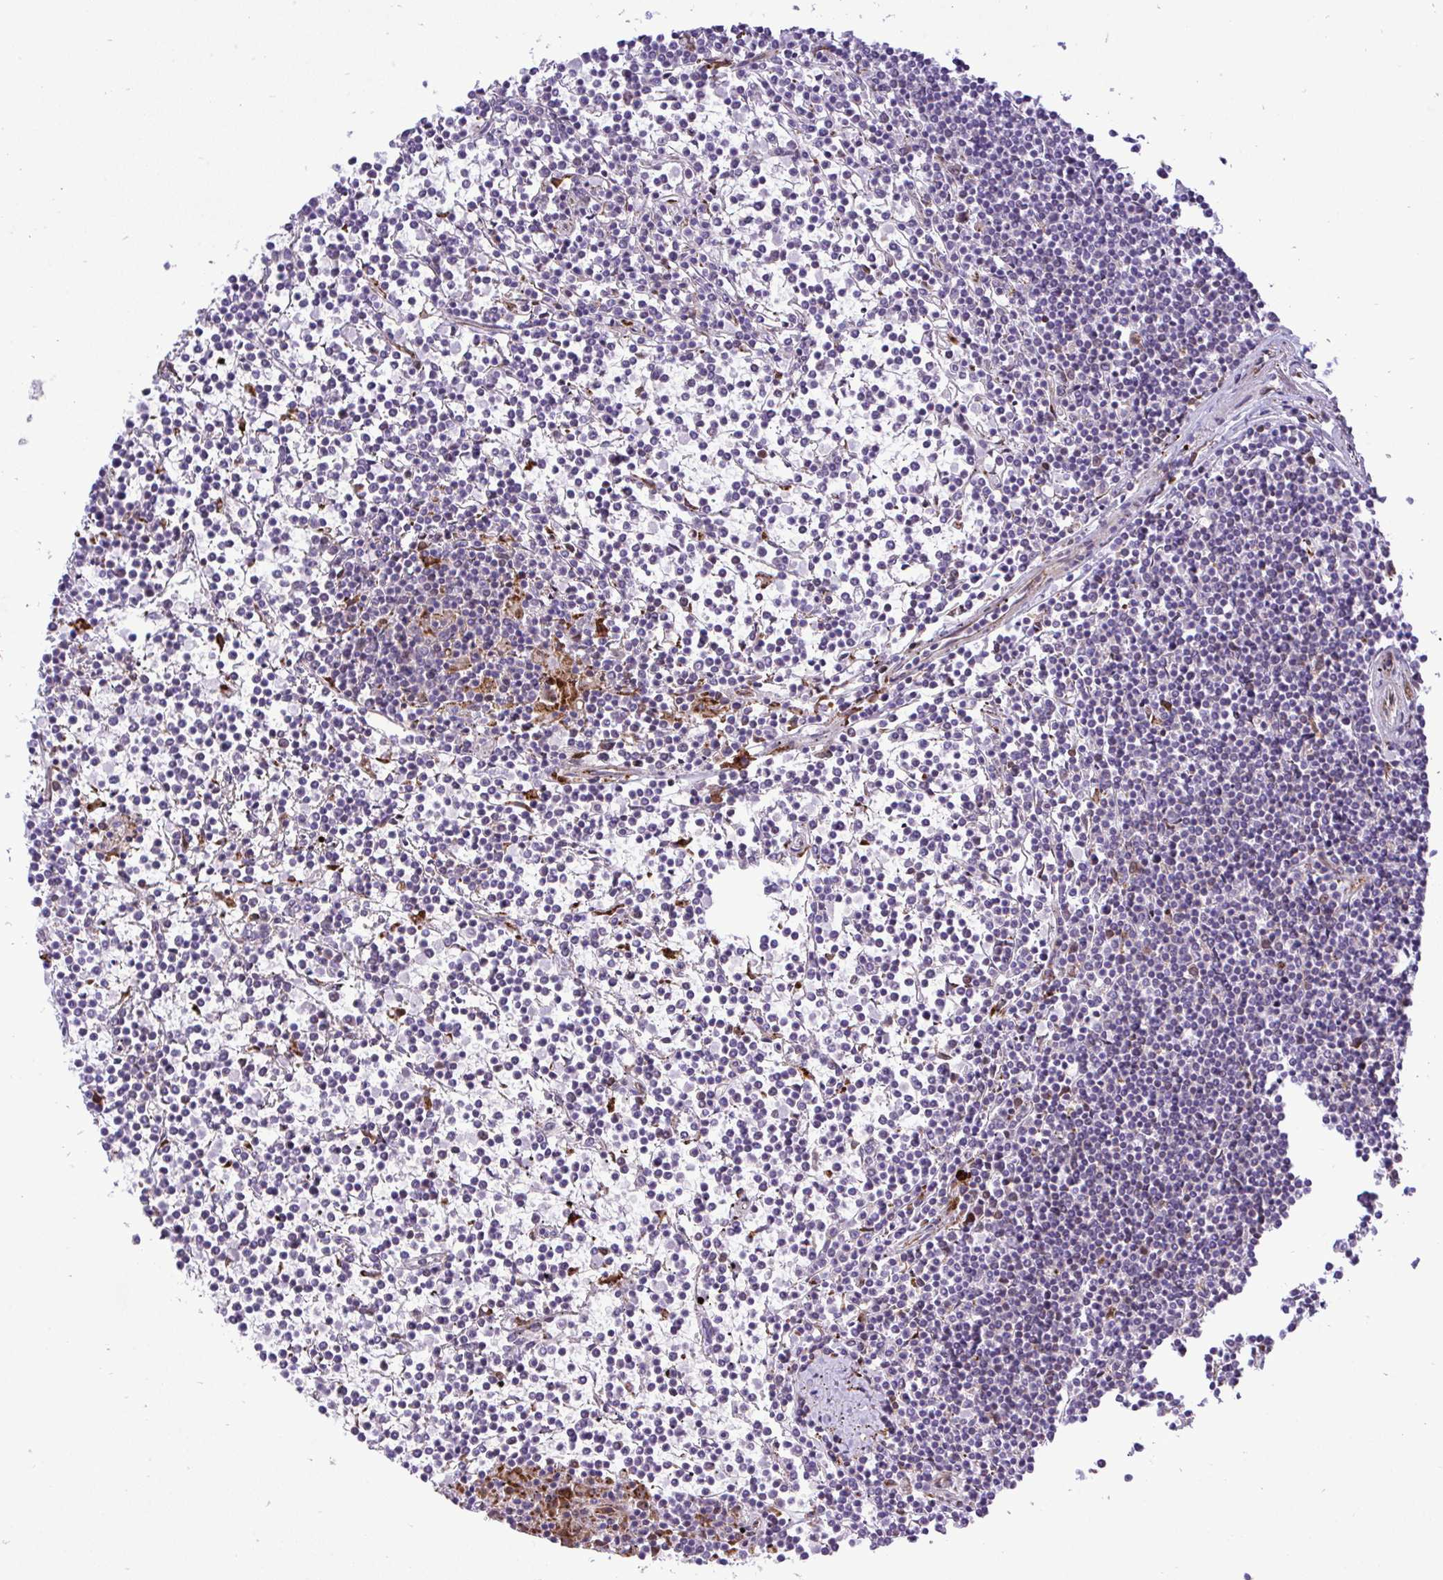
{"staining": {"intensity": "negative", "quantity": "none", "location": "none"}, "tissue": "lymphoma", "cell_type": "Tumor cells", "image_type": "cancer", "snomed": [{"axis": "morphology", "description": "Malignant lymphoma, non-Hodgkin's type, Low grade"}, {"axis": "topography", "description": "Spleen"}], "caption": "This is an IHC image of human lymphoma. There is no positivity in tumor cells.", "gene": "CASTOR2", "patient": {"sex": "female", "age": 19}}